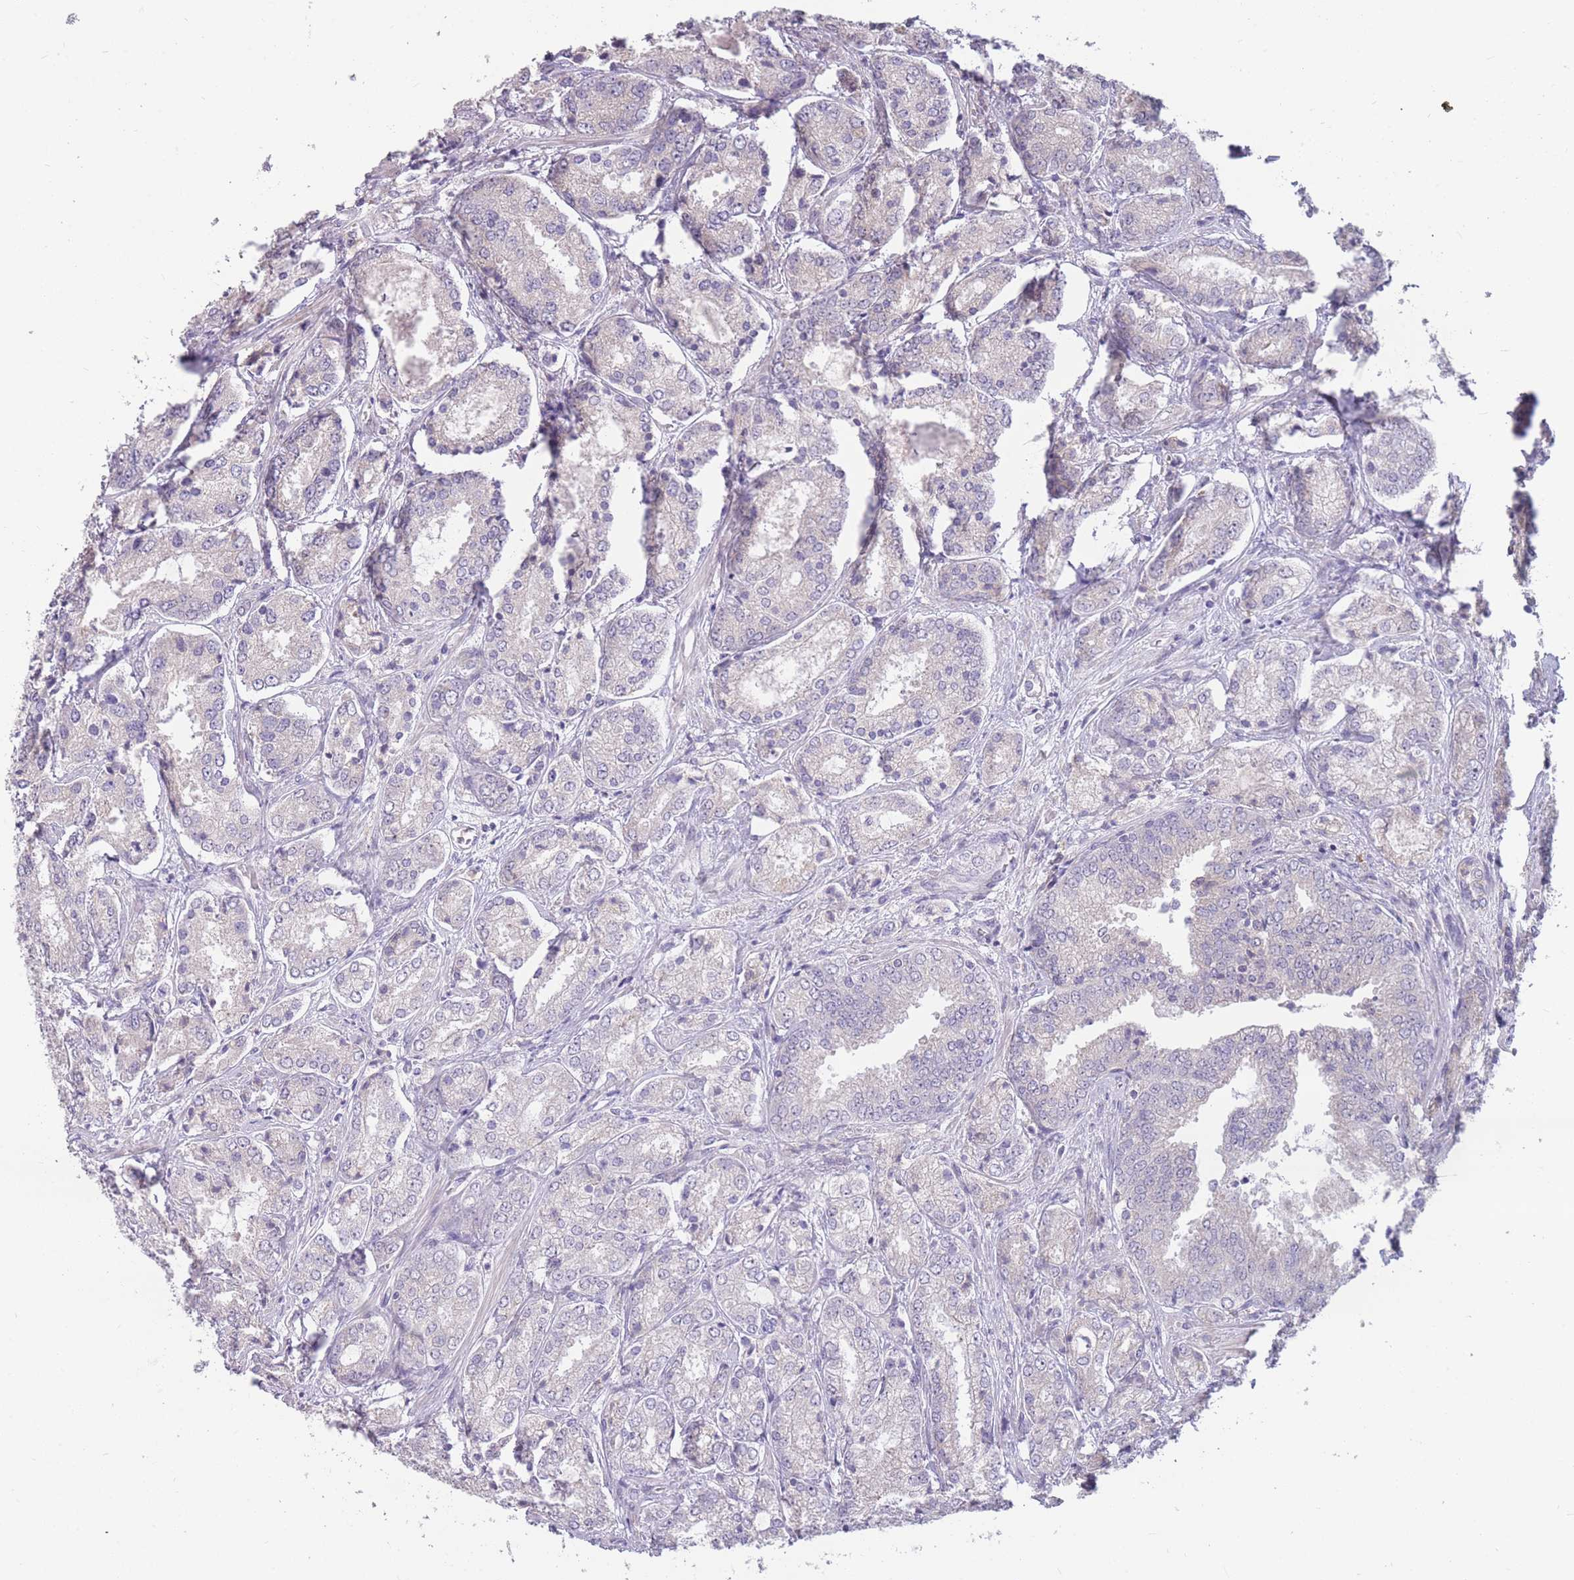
{"staining": {"intensity": "negative", "quantity": "none", "location": "none"}, "tissue": "prostate cancer", "cell_type": "Tumor cells", "image_type": "cancer", "snomed": [{"axis": "morphology", "description": "Adenocarcinoma, High grade"}, {"axis": "topography", "description": "Prostate"}], "caption": "A micrograph of human prostate cancer (high-grade adenocarcinoma) is negative for staining in tumor cells.", "gene": "TRAPPC5", "patient": {"sex": "male", "age": 63}}